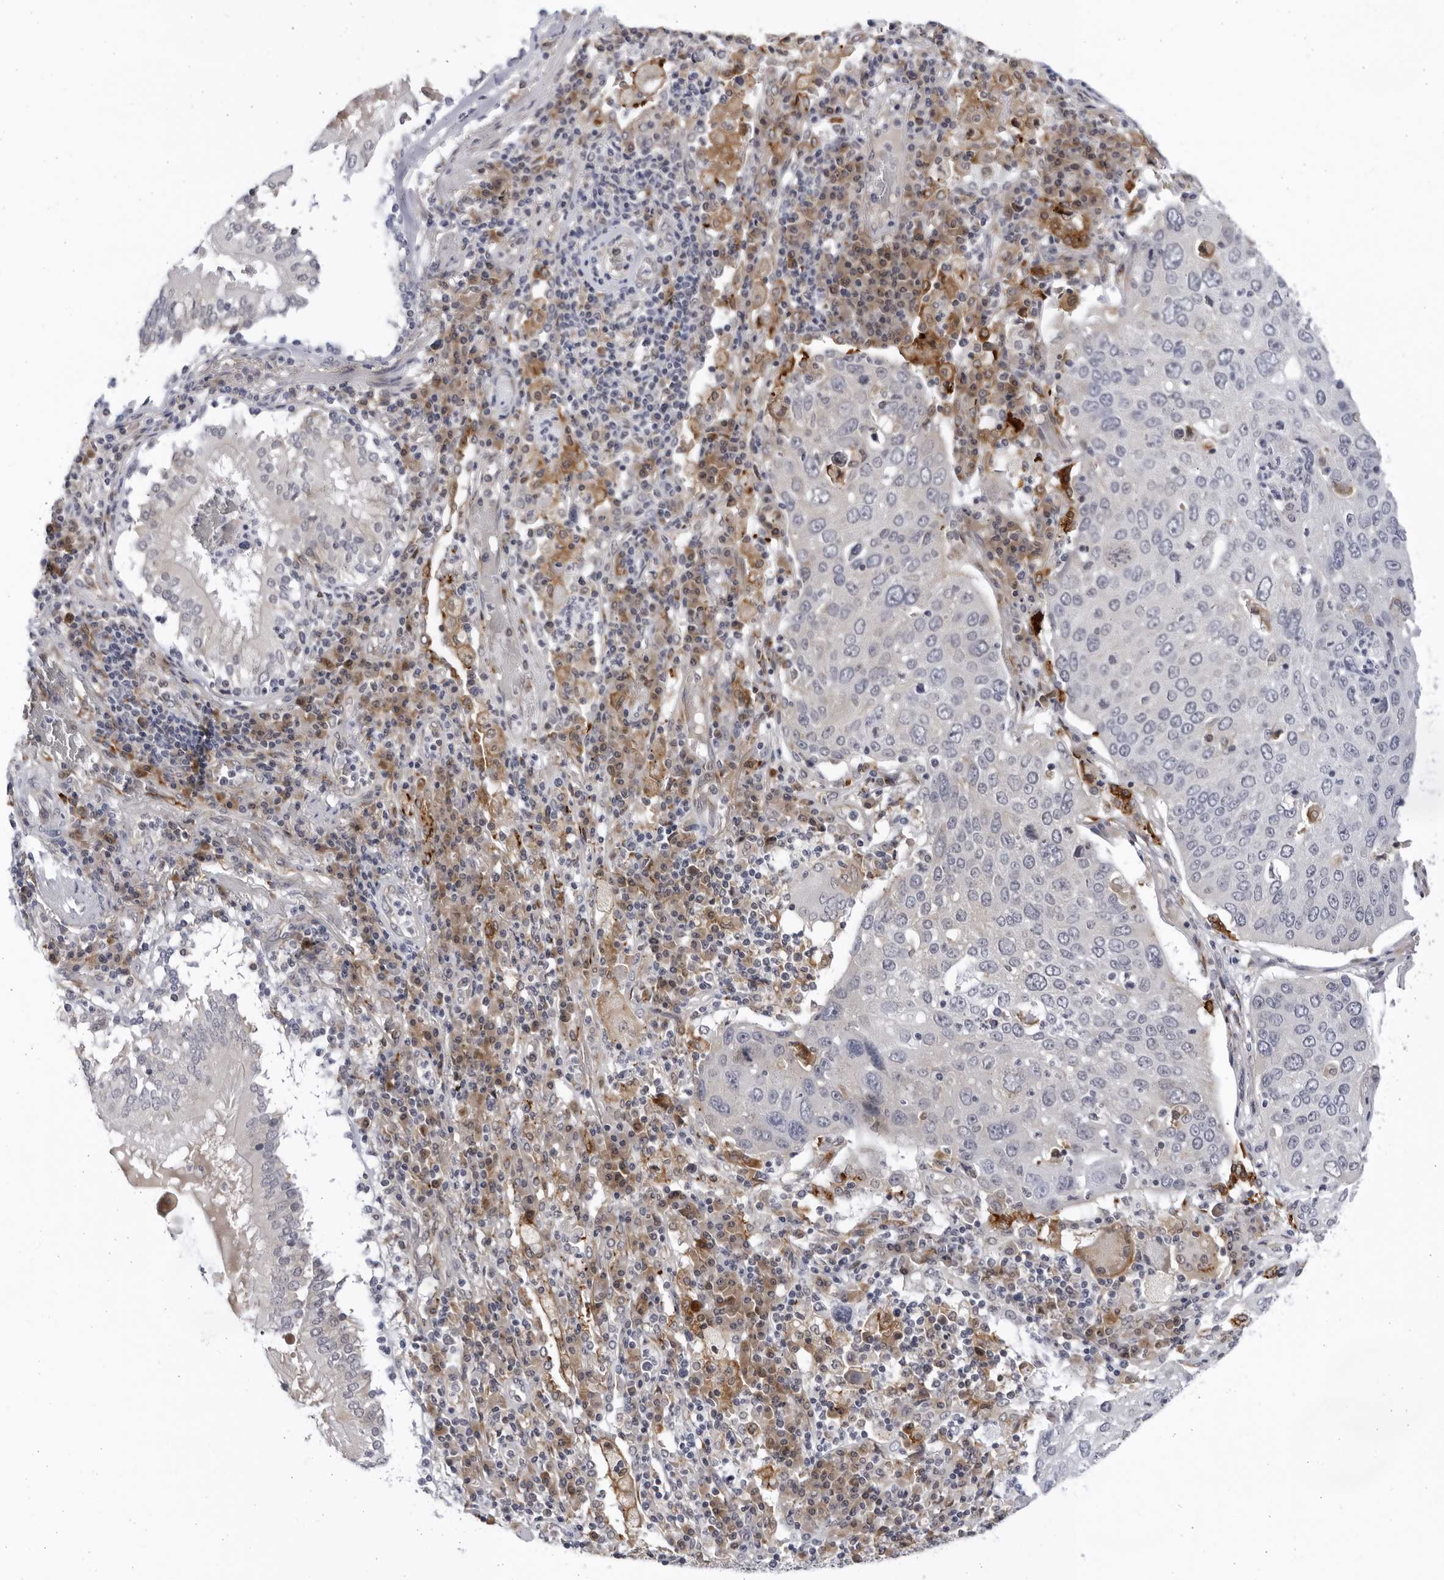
{"staining": {"intensity": "negative", "quantity": "none", "location": "none"}, "tissue": "lung cancer", "cell_type": "Tumor cells", "image_type": "cancer", "snomed": [{"axis": "morphology", "description": "Squamous cell carcinoma, NOS"}, {"axis": "topography", "description": "Lung"}], "caption": "Immunohistochemical staining of human squamous cell carcinoma (lung) demonstrates no significant expression in tumor cells.", "gene": "BMP2K", "patient": {"sex": "male", "age": 65}}